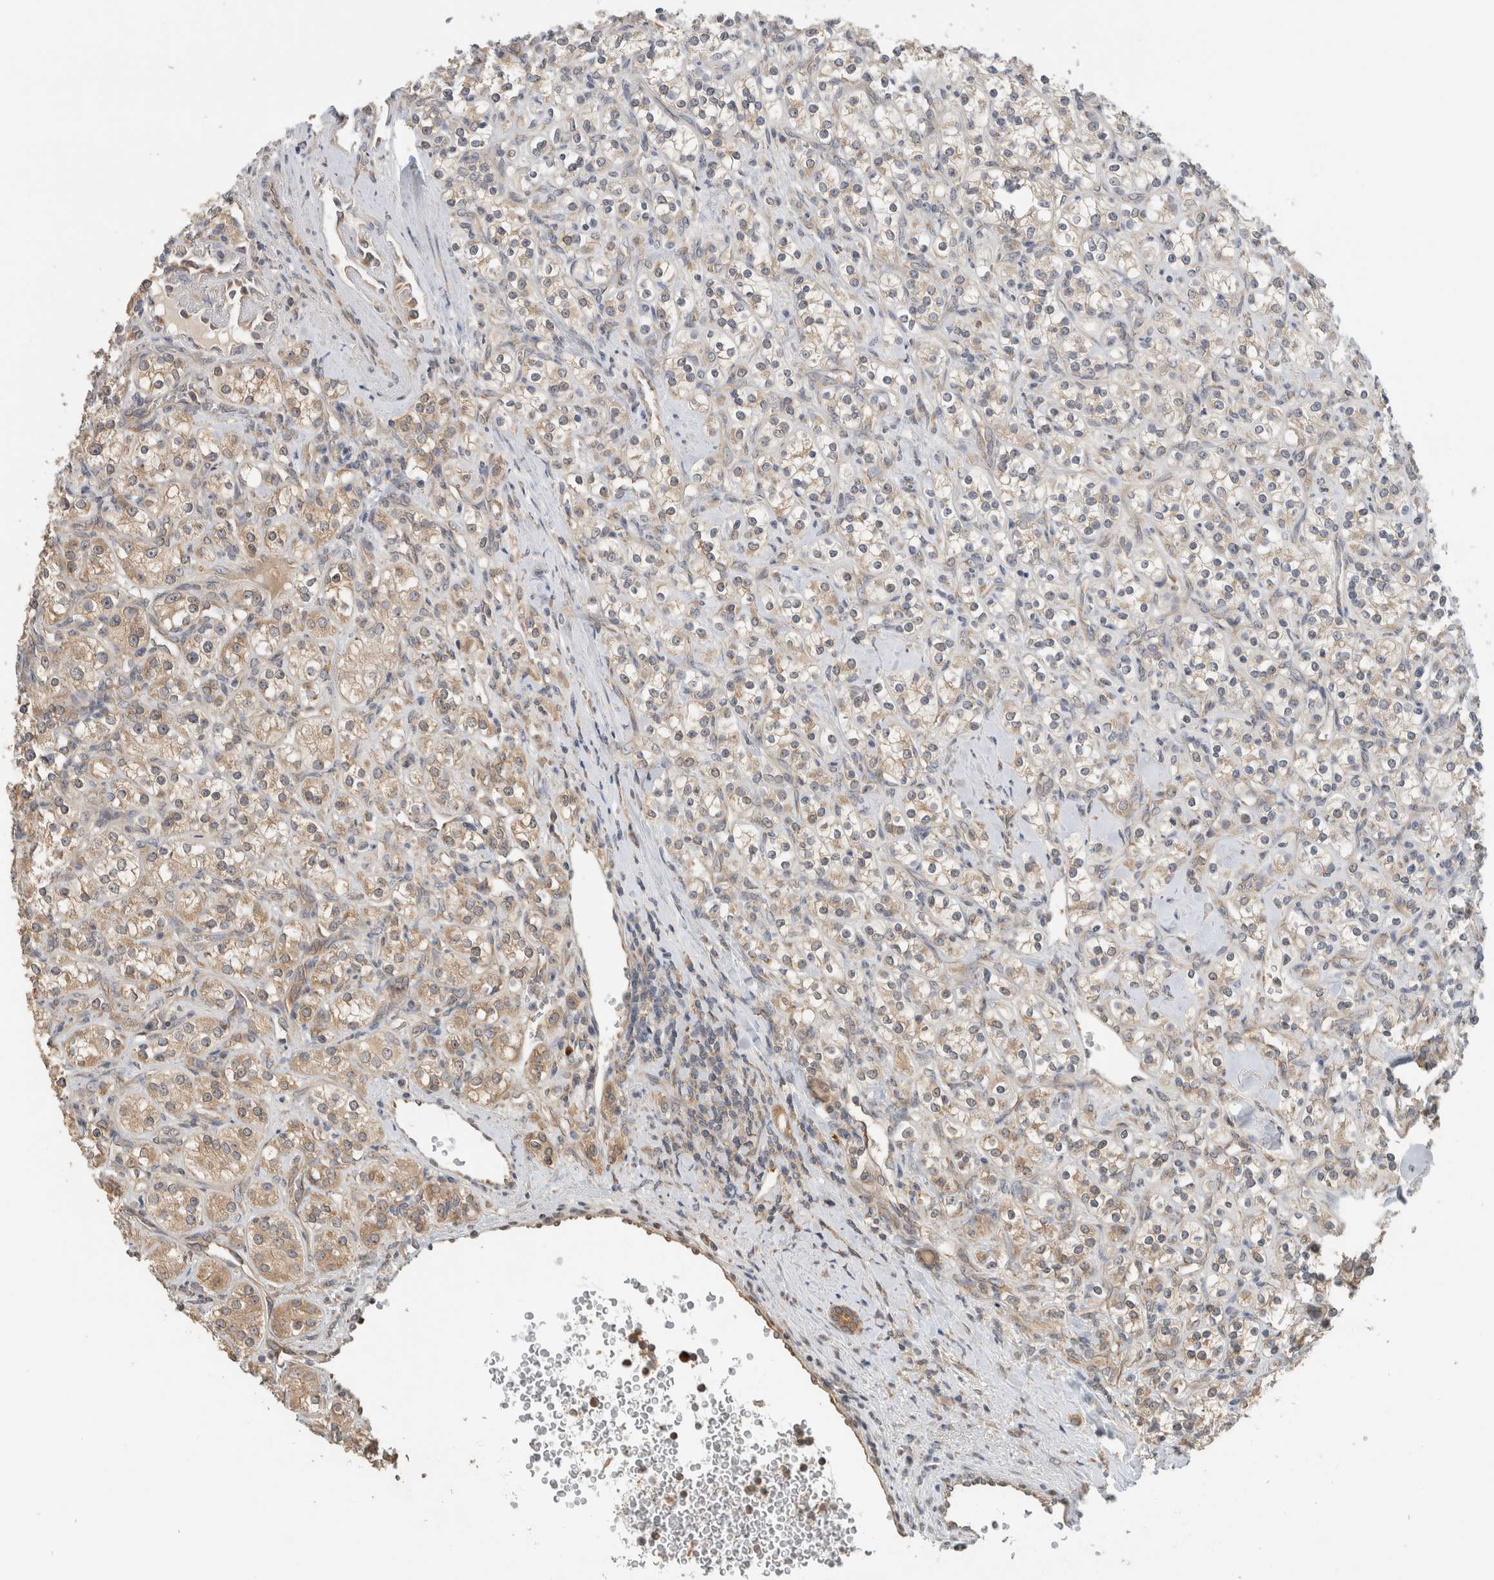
{"staining": {"intensity": "weak", "quantity": "25%-75%", "location": "cytoplasmic/membranous"}, "tissue": "renal cancer", "cell_type": "Tumor cells", "image_type": "cancer", "snomed": [{"axis": "morphology", "description": "Adenocarcinoma, NOS"}, {"axis": "topography", "description": "Kidney"}], "caption": "The photomicrograph displays staining of renal adenocarcinoma, revealing weak cytoplasmic/membranous protein staining (brown color) within tumor cells.", "gene": "PUM1", "patient": {"sex": "male", "age": 77}}